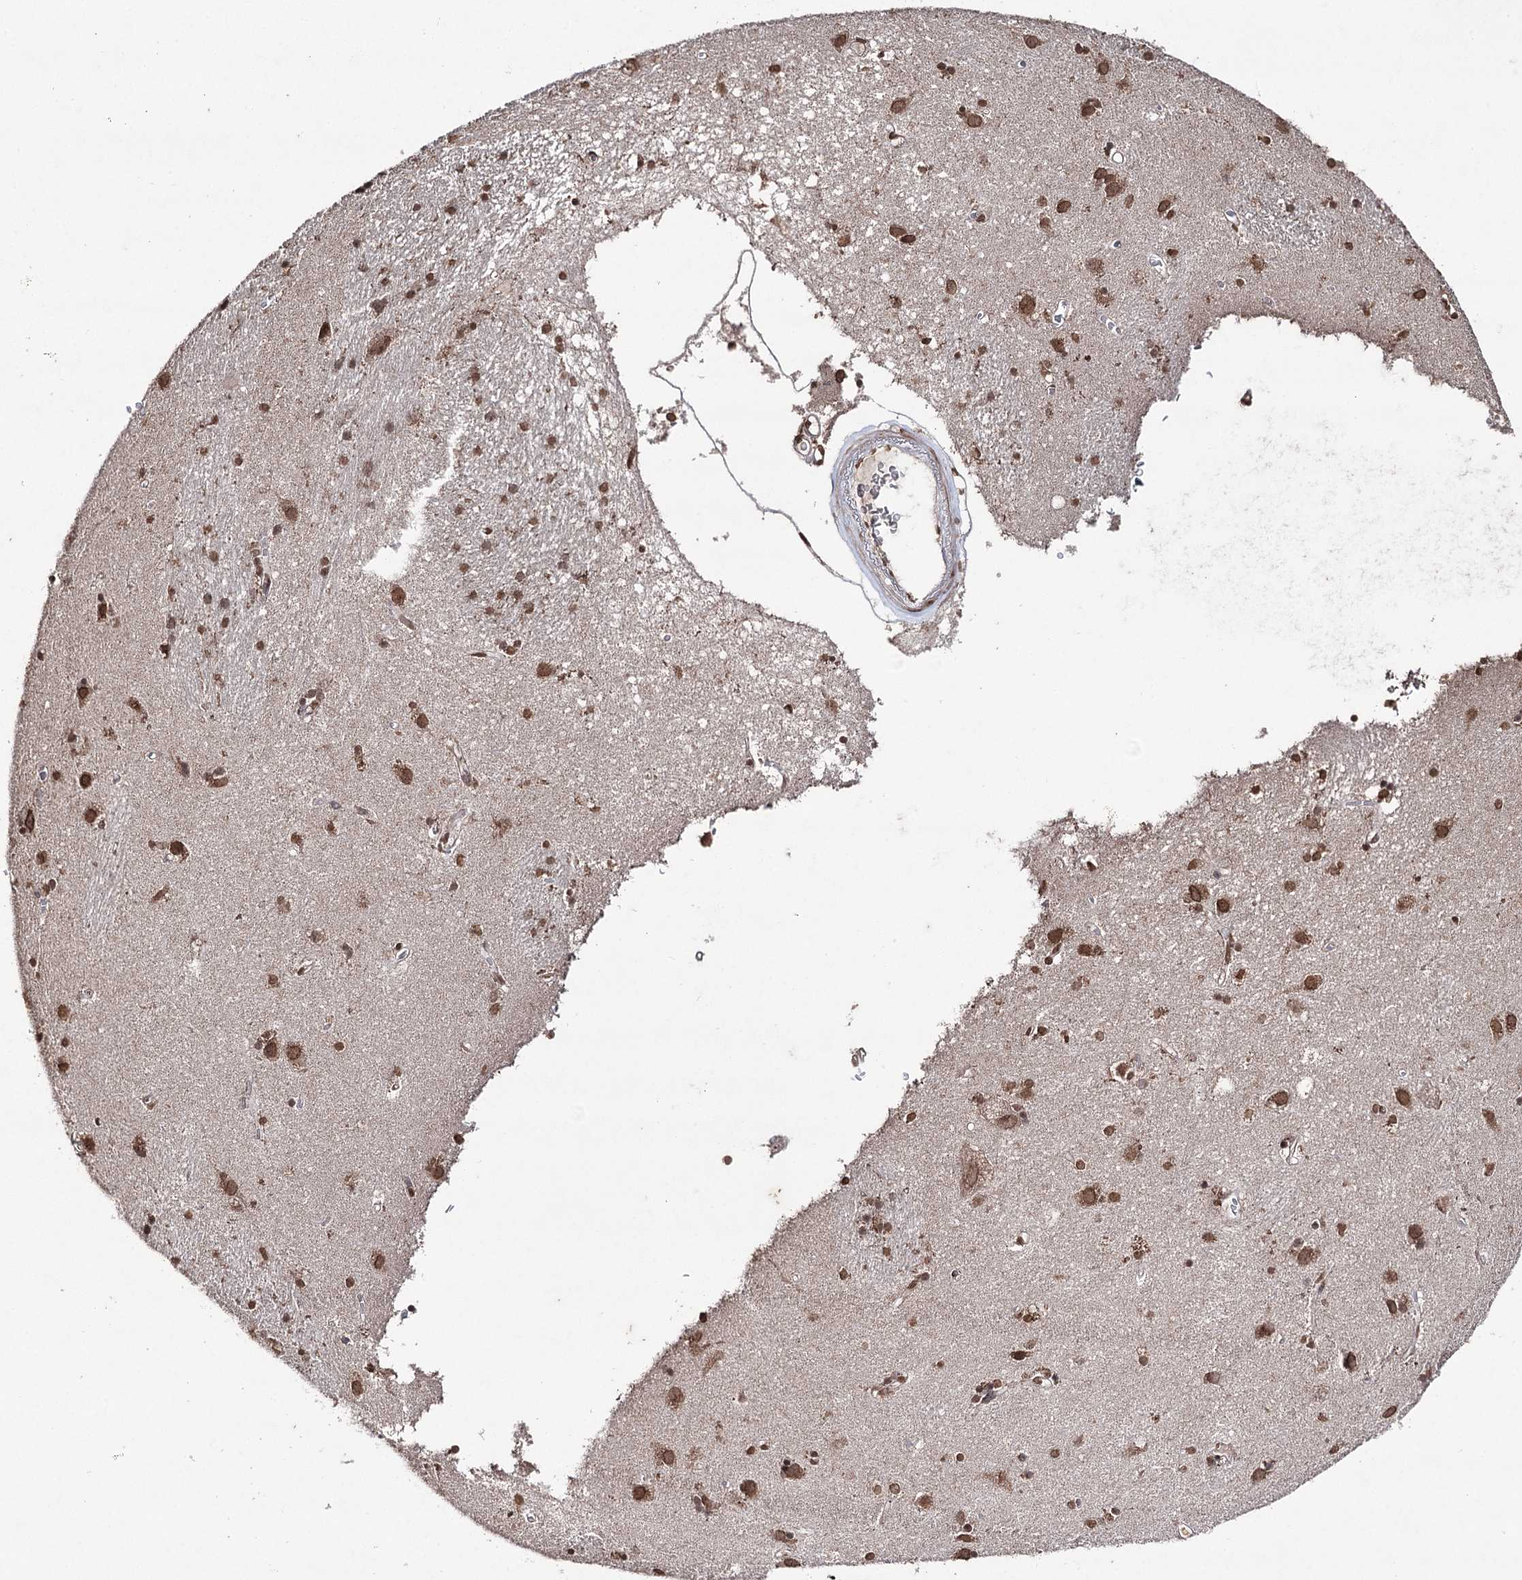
{"staining": {"intensity": "moderate", "quantity": "25%-75%", "location": "cytoplasmic/membranous,nuclear"}, "tissue": "caudate", "cell_type": "Glial cells", "image_type": "normal", "snomed": [{"axis": "morphology", "description": "Normal tissue, NOS"}, {"axis": "topography", "description": "Lateral ventricle wall"}], "caption": "Immunohistochemical staining of normal caudate shows medium levels of moderate cytoplasmic/membranous,nuclear positivity in about 25%-75% of glial cells.", "gene": "ATG14", "patient": {"sex": "male", "age": 70}}